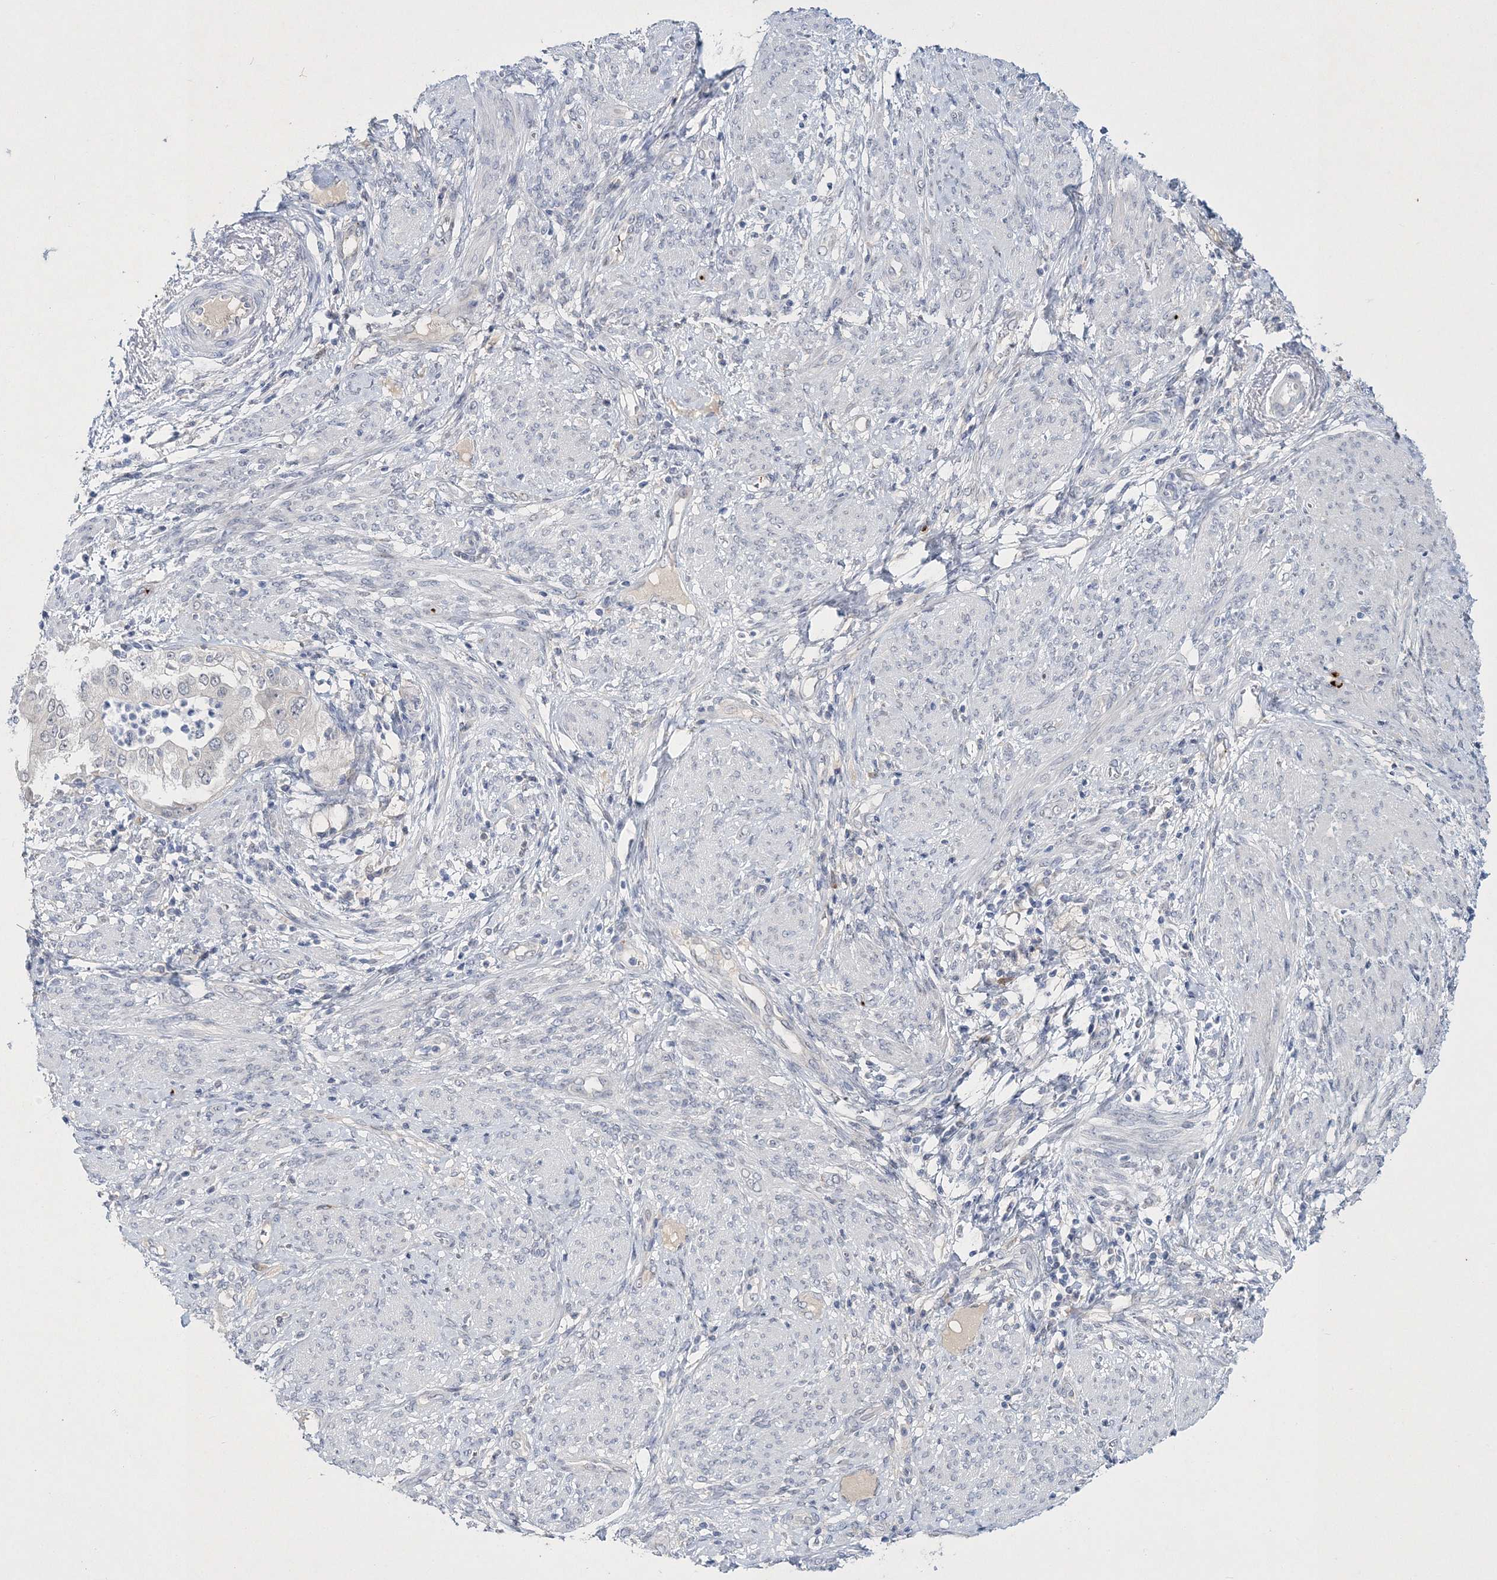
{"staining": {"intensity": "negative", "quantity": "none", "location": "none"}, "tissue": "endometrial cancer", "cell_type": "Tumor cells", "image_type": "cancer", "snomed": [{"axis": "morphology", "description": "Adenocarcinoma, NOS"}, {"axis": "topography", "description": "Endometrium"}], "caption": "This is a image of IHC staining of adenocarcinoma (endometrial), which shows no expression in tumor cells.", "gene": "MYOZ2", "patient": {"sex": "female", "age": 85}}